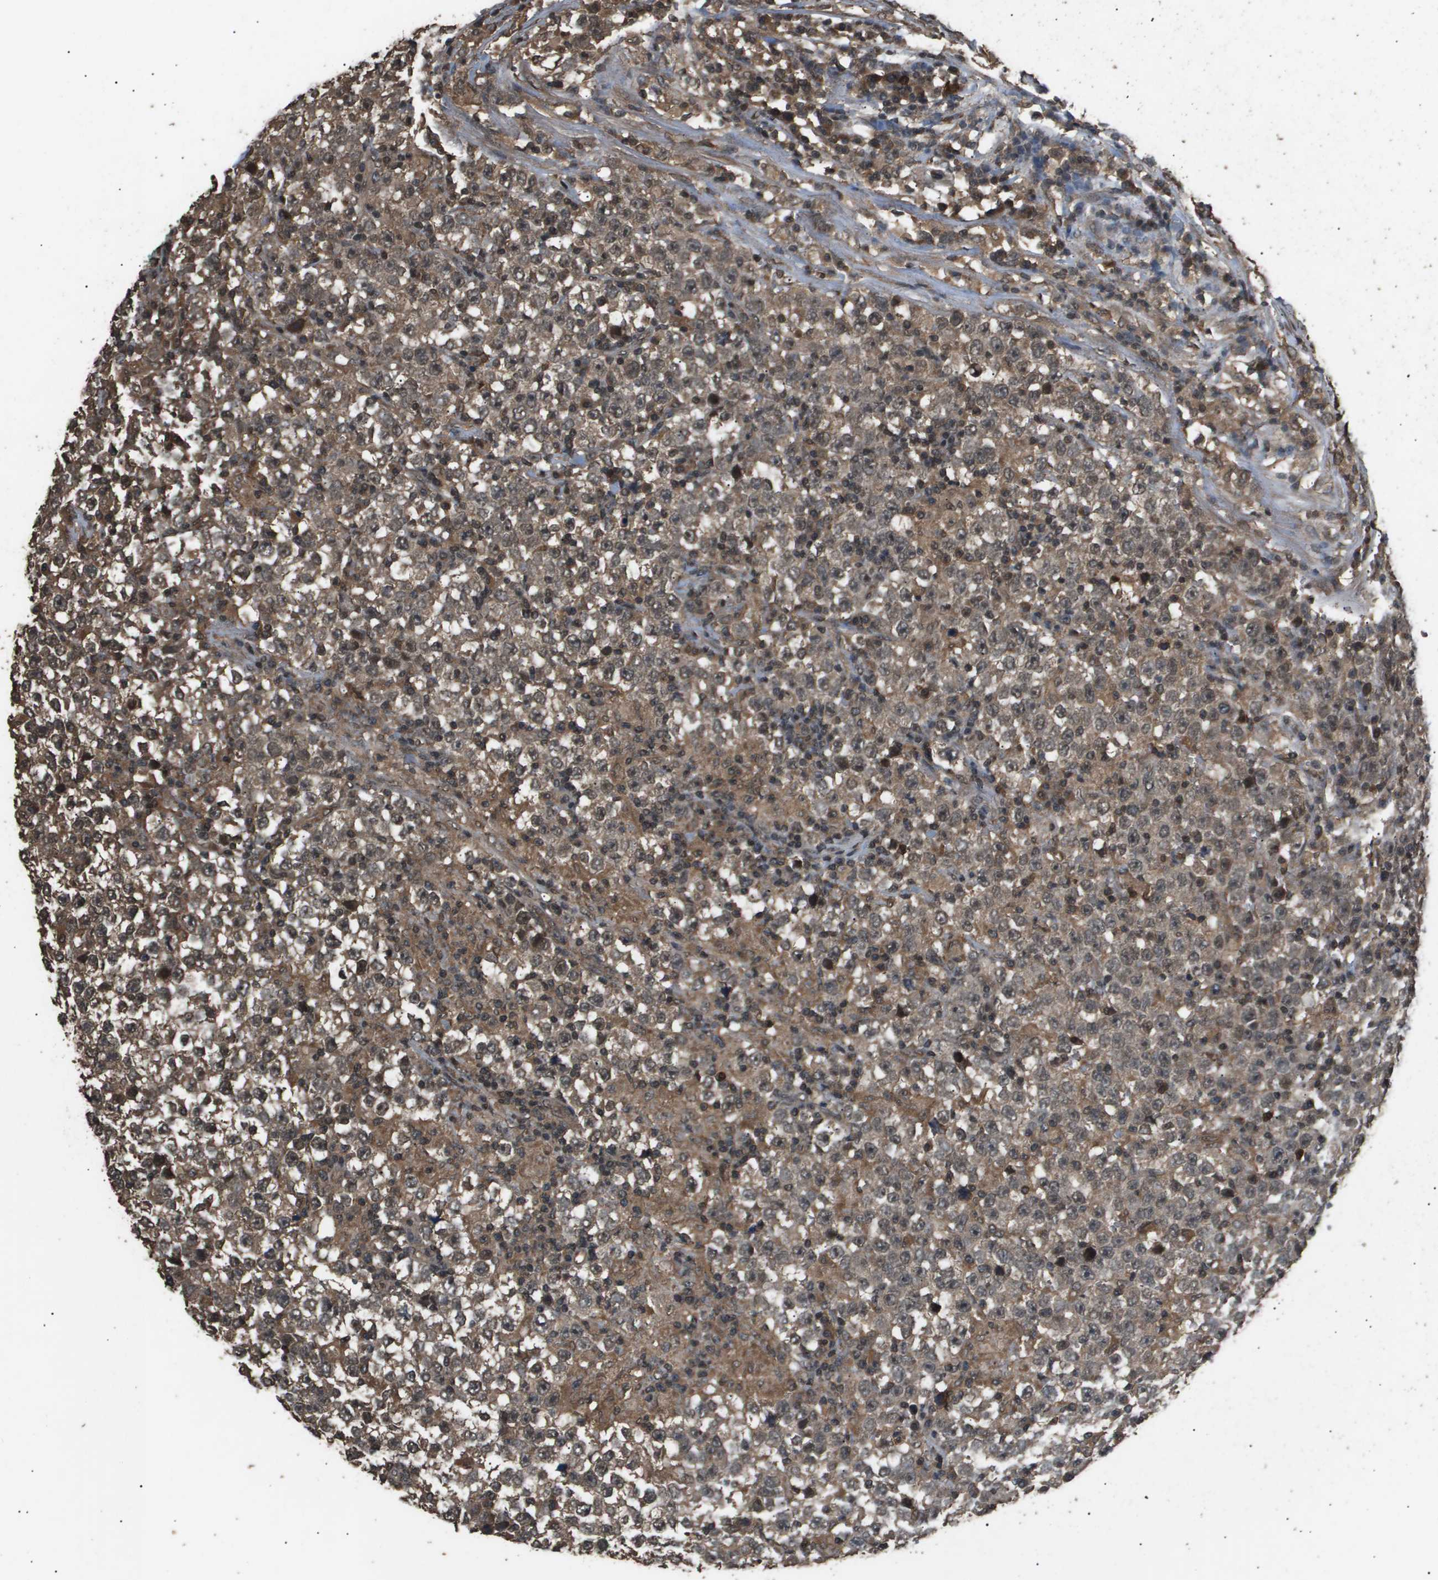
{"staining": {"intensity": "weak", "quantity": ">75%", "location": "cytoplasmic/membranous,nuclear"}, "tissue": "testis cancer", "cell_type": "Tumor cells", "image_type": "cancer", "snomed": [{"axis": "morphology", "description": "Seminoma, NOS"}, {"axis": "topography", "description": "Testis"}], "caption": "Immunohistochemical staining of testis cancer (seminoma) demonstrates low levels of weak cytoplasmic/membranous and nuclear expression in about >75% of tumor cells. The protein of interest is shown in brown color, while the nuclei are stained blue.", "gene": "ING1", "patient": {"sex": "male", "age": 43}}